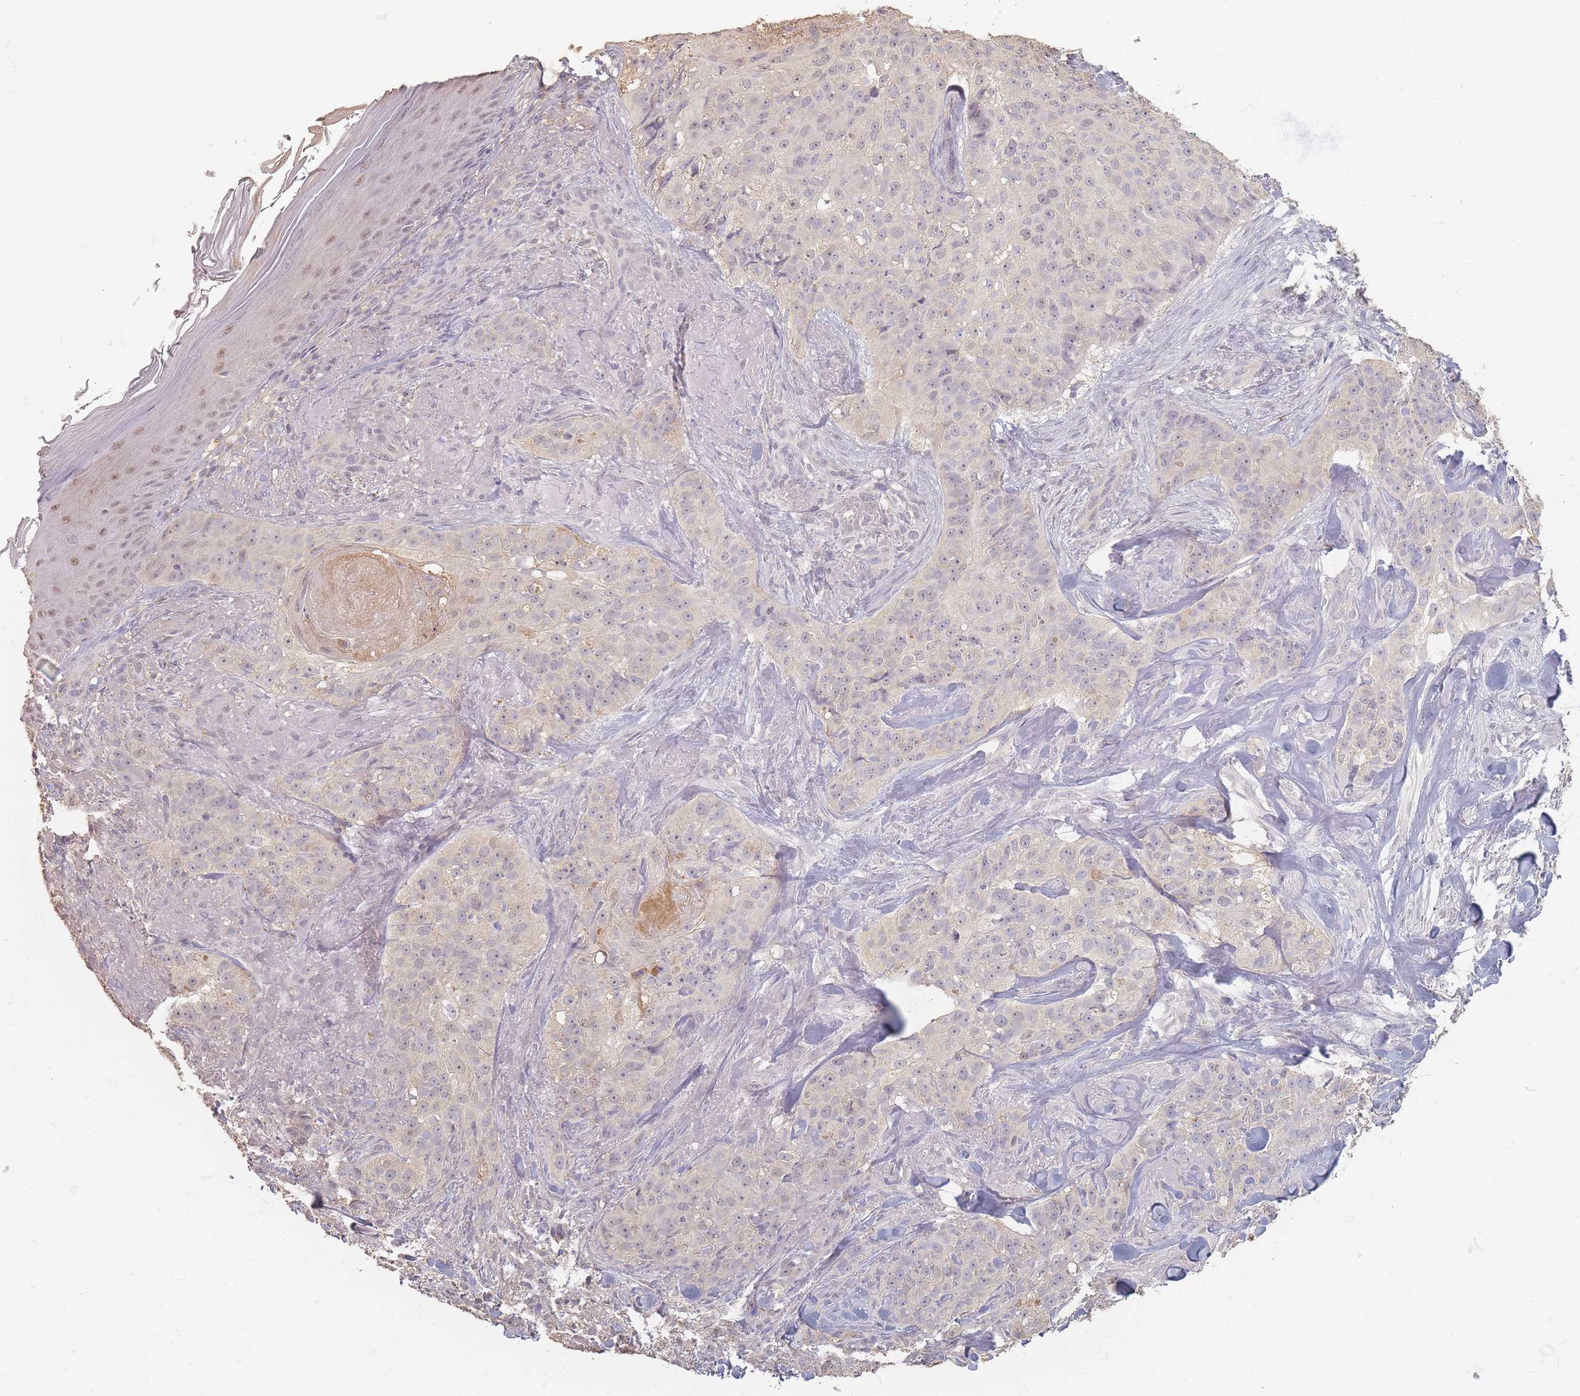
{"staining": {"intensity": "weak", "quantity": "<25%", "location": "nuclear"}, "tissue": "skin cancer", "cell_type": "Tumor cells", "image_type": "cancer", "snomed": [{"axis": "morphology", "description": "Basal cell carcinoma"}, {"axis": "topography", "description": "Skin"}], "caption": "Human skin cancer (basal cell carcinoma) stained for a protein using IHC reveals no expression in tumor cells.", "gene": "RFTN1", "patient": {"sex": "female", "age": 92}}